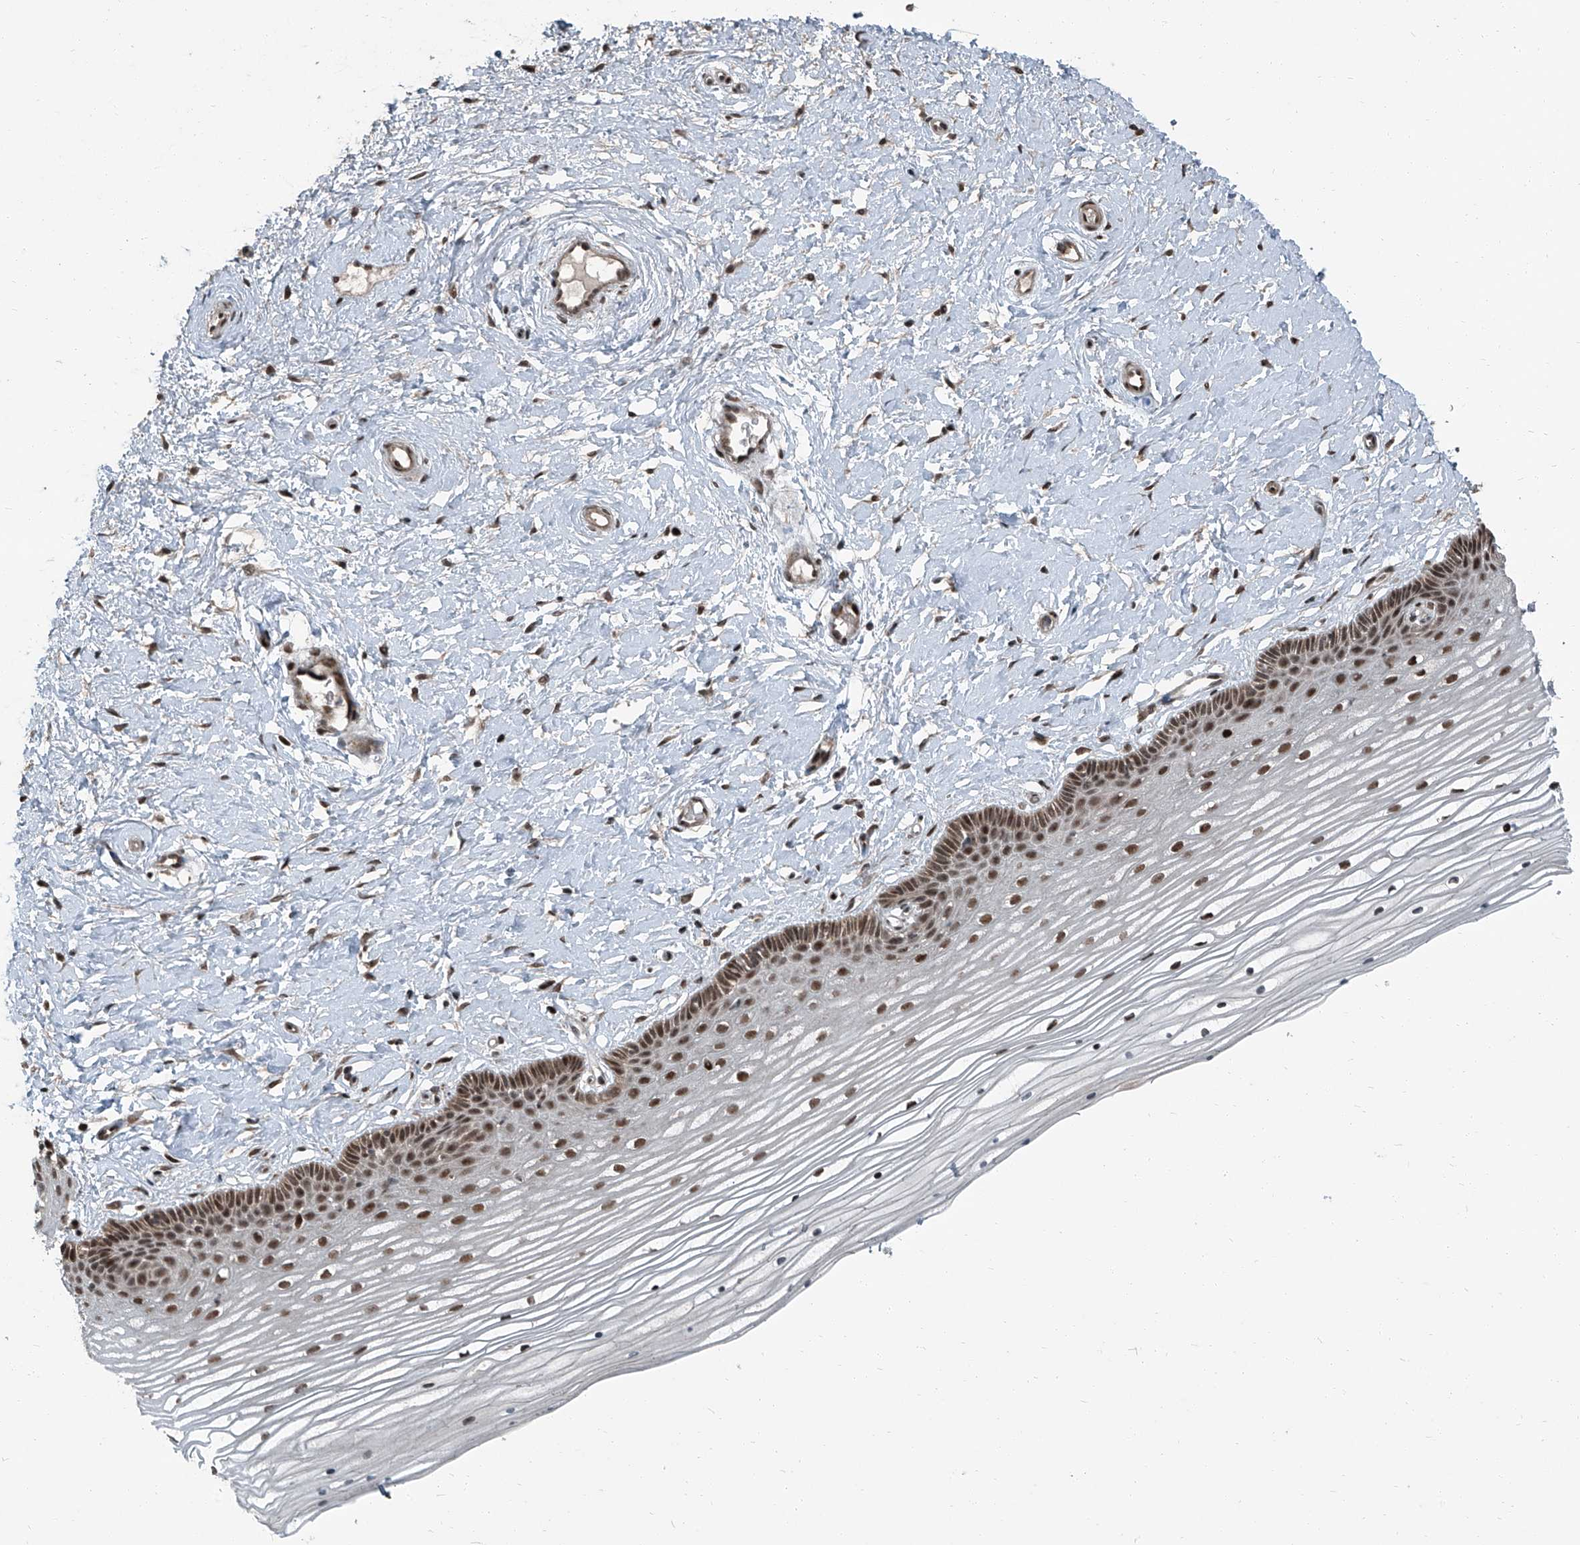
{"staining": {"intensity": "strong", "quantity": ">75%", "location": "nuclear"}, "tissue": "vagina", "cell_type": "Squamous epithelial cells", "image_type": "normal", "snomed": [{"axis": "morphology", "description": "Normal tissue, NOS"}, {"axis": "topography", "description": "Vagina"}, {"axis": "topography", "description": "Cervix"}], "caption": "Protein staining of normal vagina demonstrates strong nuclear positivity in about >75% of squamous epithelial cells. Using DAB (3,3'-diaminobenzidine) (brown) and hematoxylin (blue) stains, captured at high magnification using brightfield microscopy.", "gene": "ZNF570", "patient": {"sex": "female", "age": 40}}